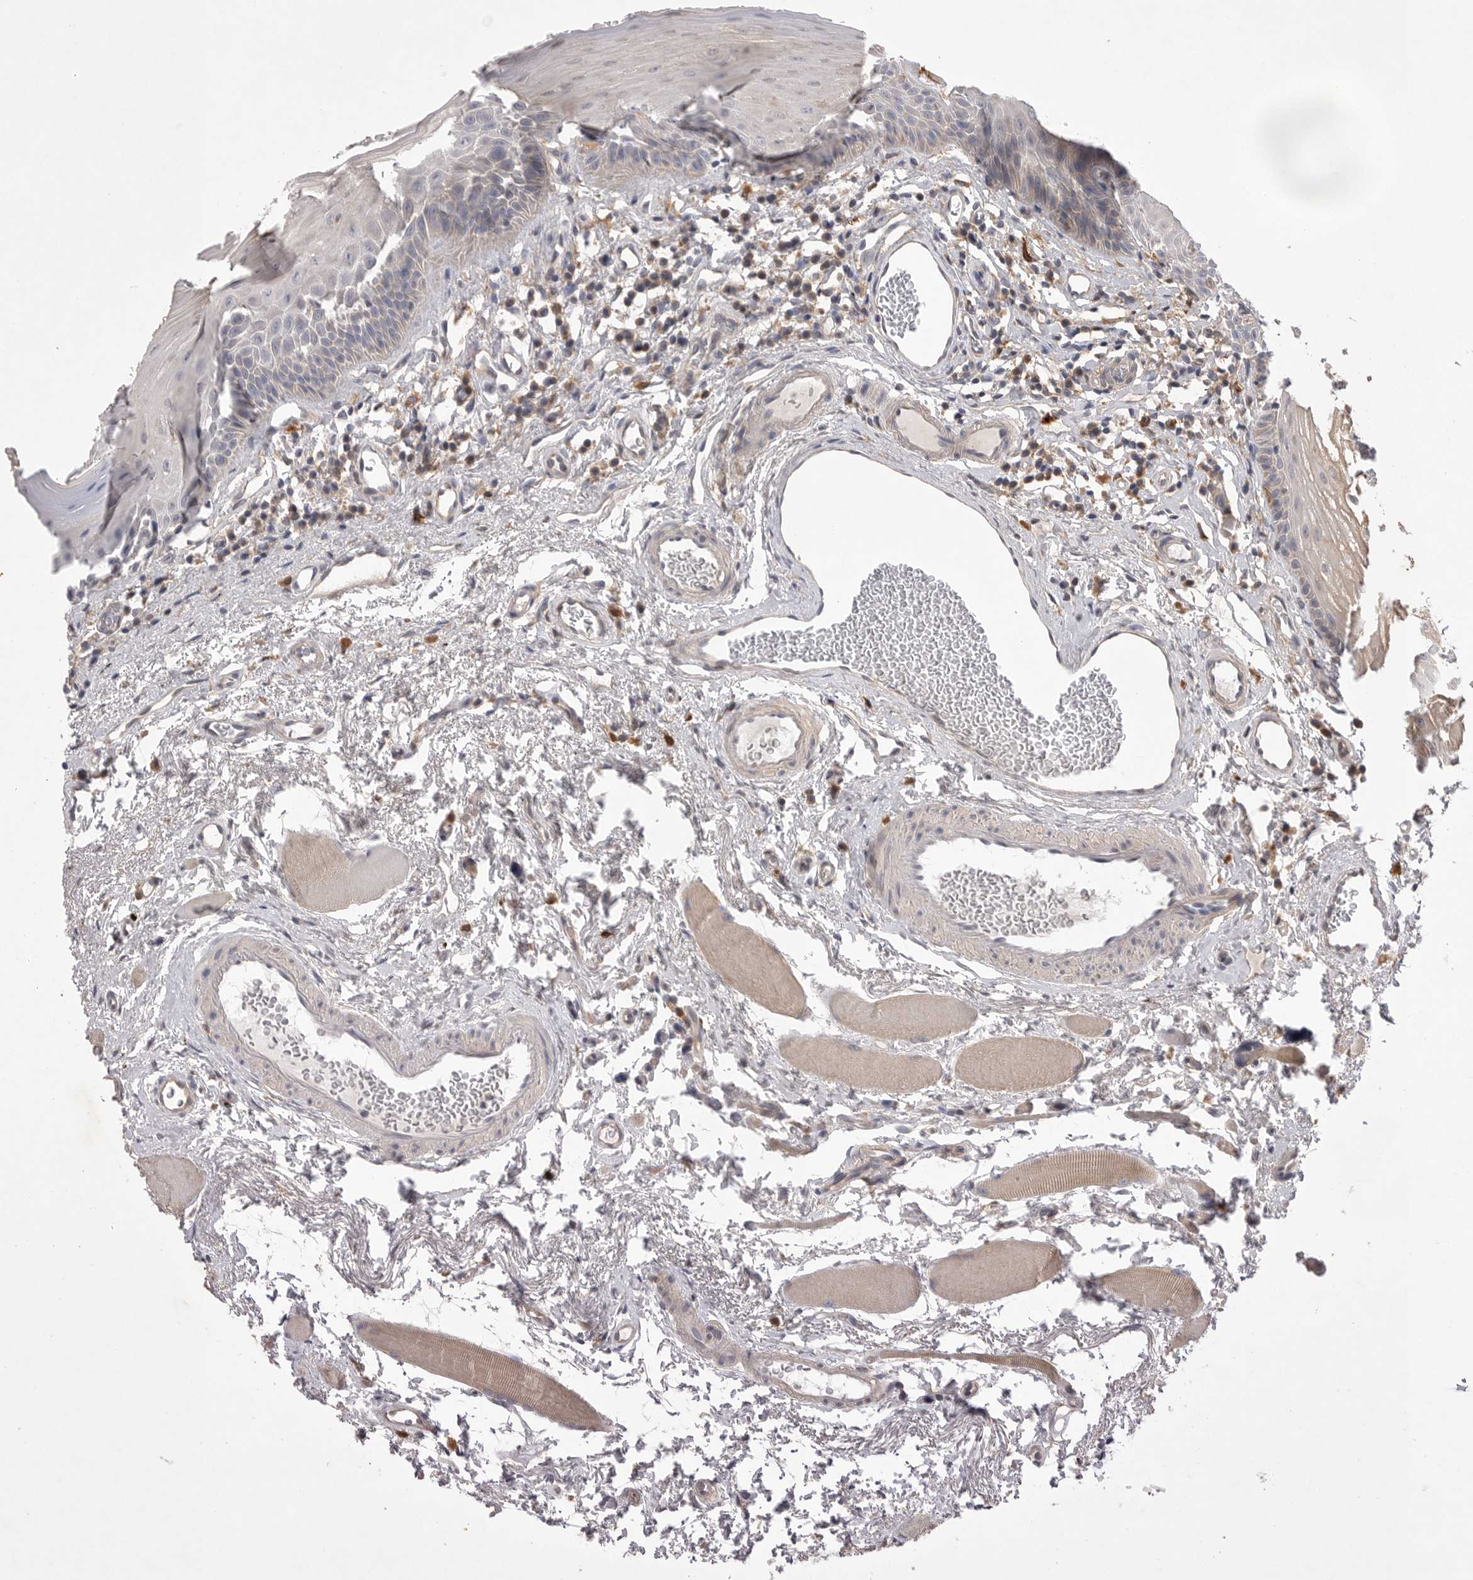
{"staining": {"intensity": "weak", "quantity": "25%-75%", "location": "cytoplasmic/membranous"}, "tissue": "oral mucosa", "cell_type": "Squamous epithelial cells", "image_type": "normal", "snomed": [{"axis": "morphology", "description": "Normal tissue, NOS"}, {"axis": "topography", "description": "Skeletal muscle"}, {"axis": "topography", "description": "Oral tissue"}, {"axis": "topography", "description": "Peripheral nerve tissue"}], "caption": "The micrograph displays a brown stain indicating the presence of a protein in the cytoplasmic/membranous of squamous epithelial cells in oral mucosa. Nuclei are stained in blue.", "gene": "VAC14", "patient": {"sex": "female", "age": 84}}